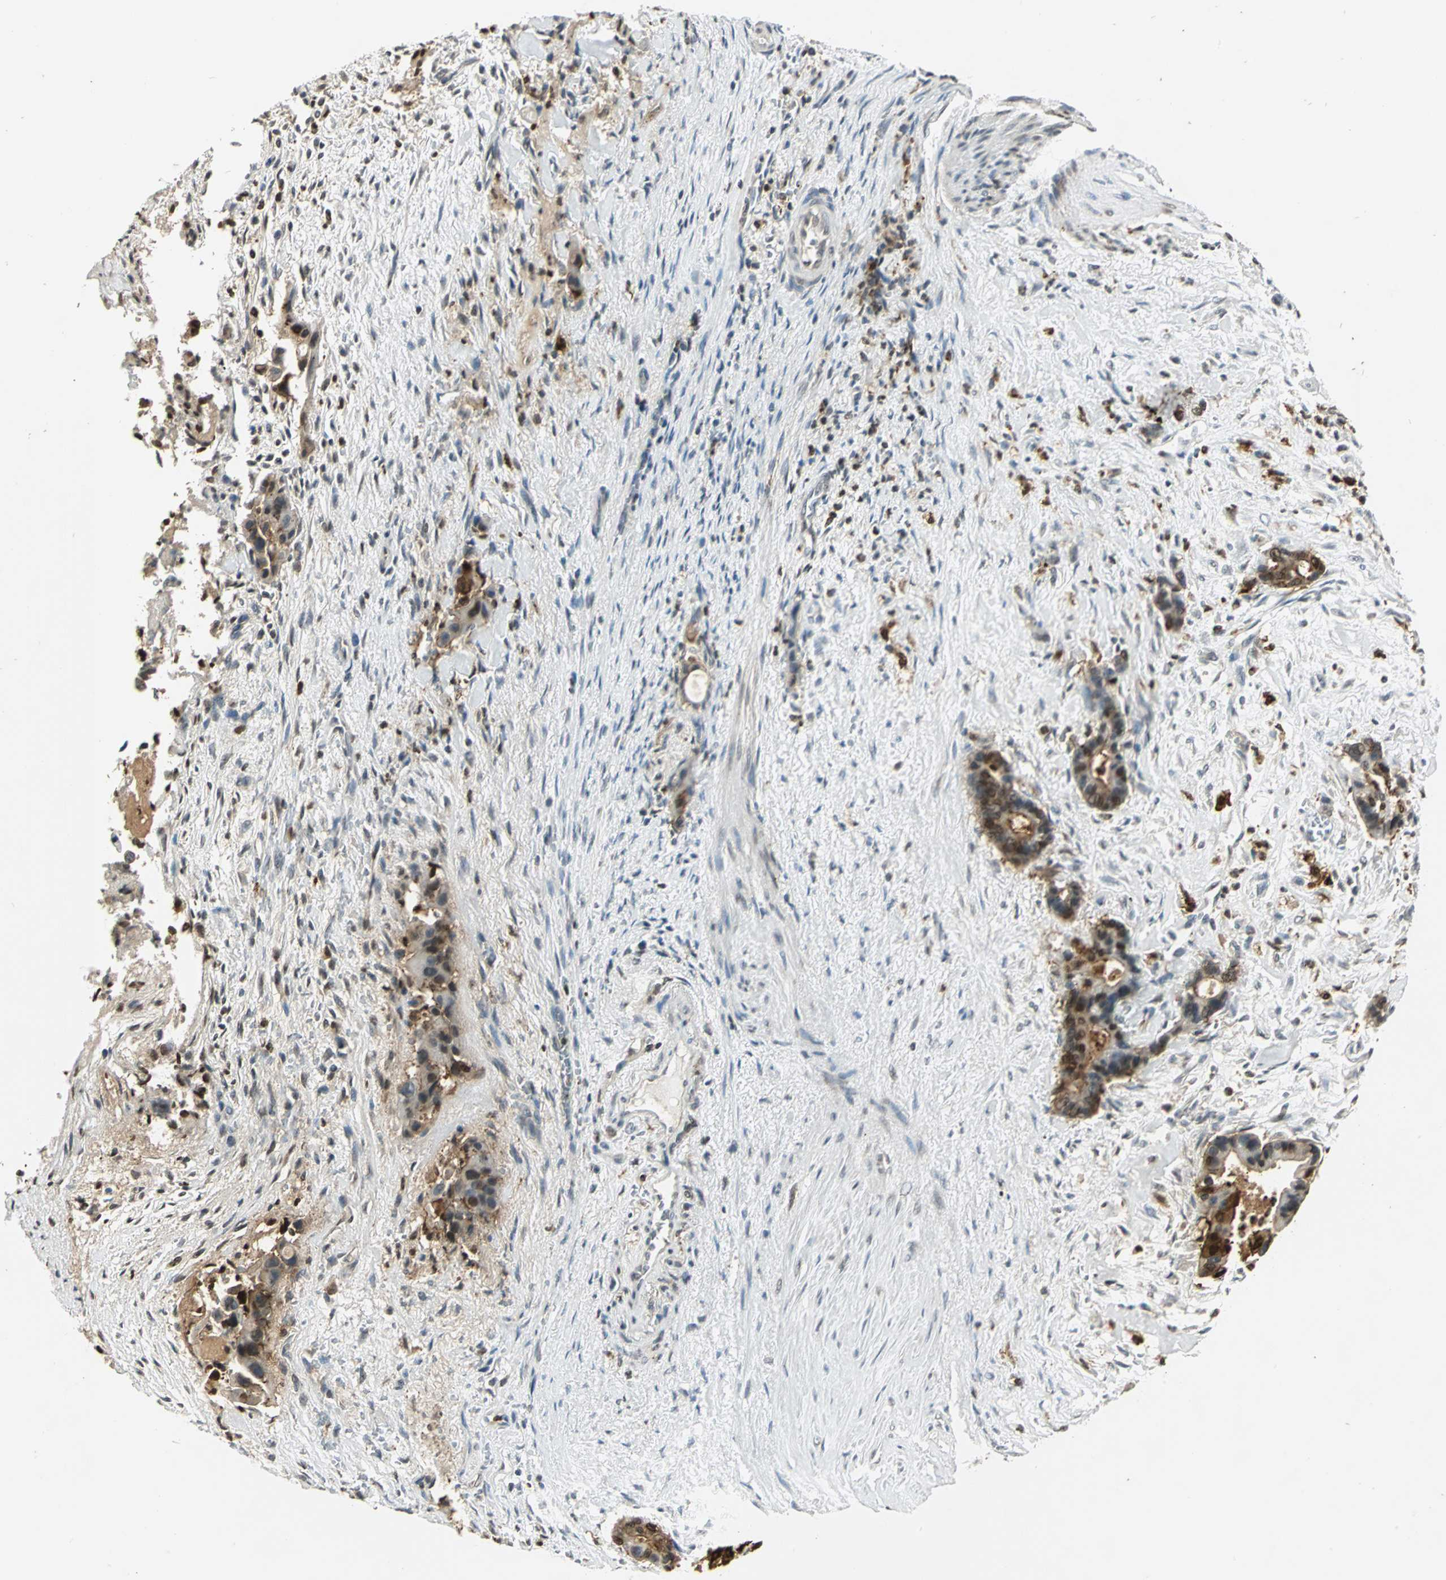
{"staining": {"intensity": "strong", "quantity": ">75%", "location": "cytoplasmic/membranous,nuclear"}, "tissue": "liver cancer", "cell_type": "Tumor cells", "image_type": "cancer", "snomed": [{"axis": "morphology", "description": "Cholangiocarcinoma"}, {"axis": "topography", "description": "Liver"}], "caption": "Immunohistochemical staining of human liver cancer shows high levels of strong cytoplasmic/membranous and nuclear protein staining in about >75% of tumor cells.", "gene": "LGALS3", "patient": {"sex": "female", "age": 55}}